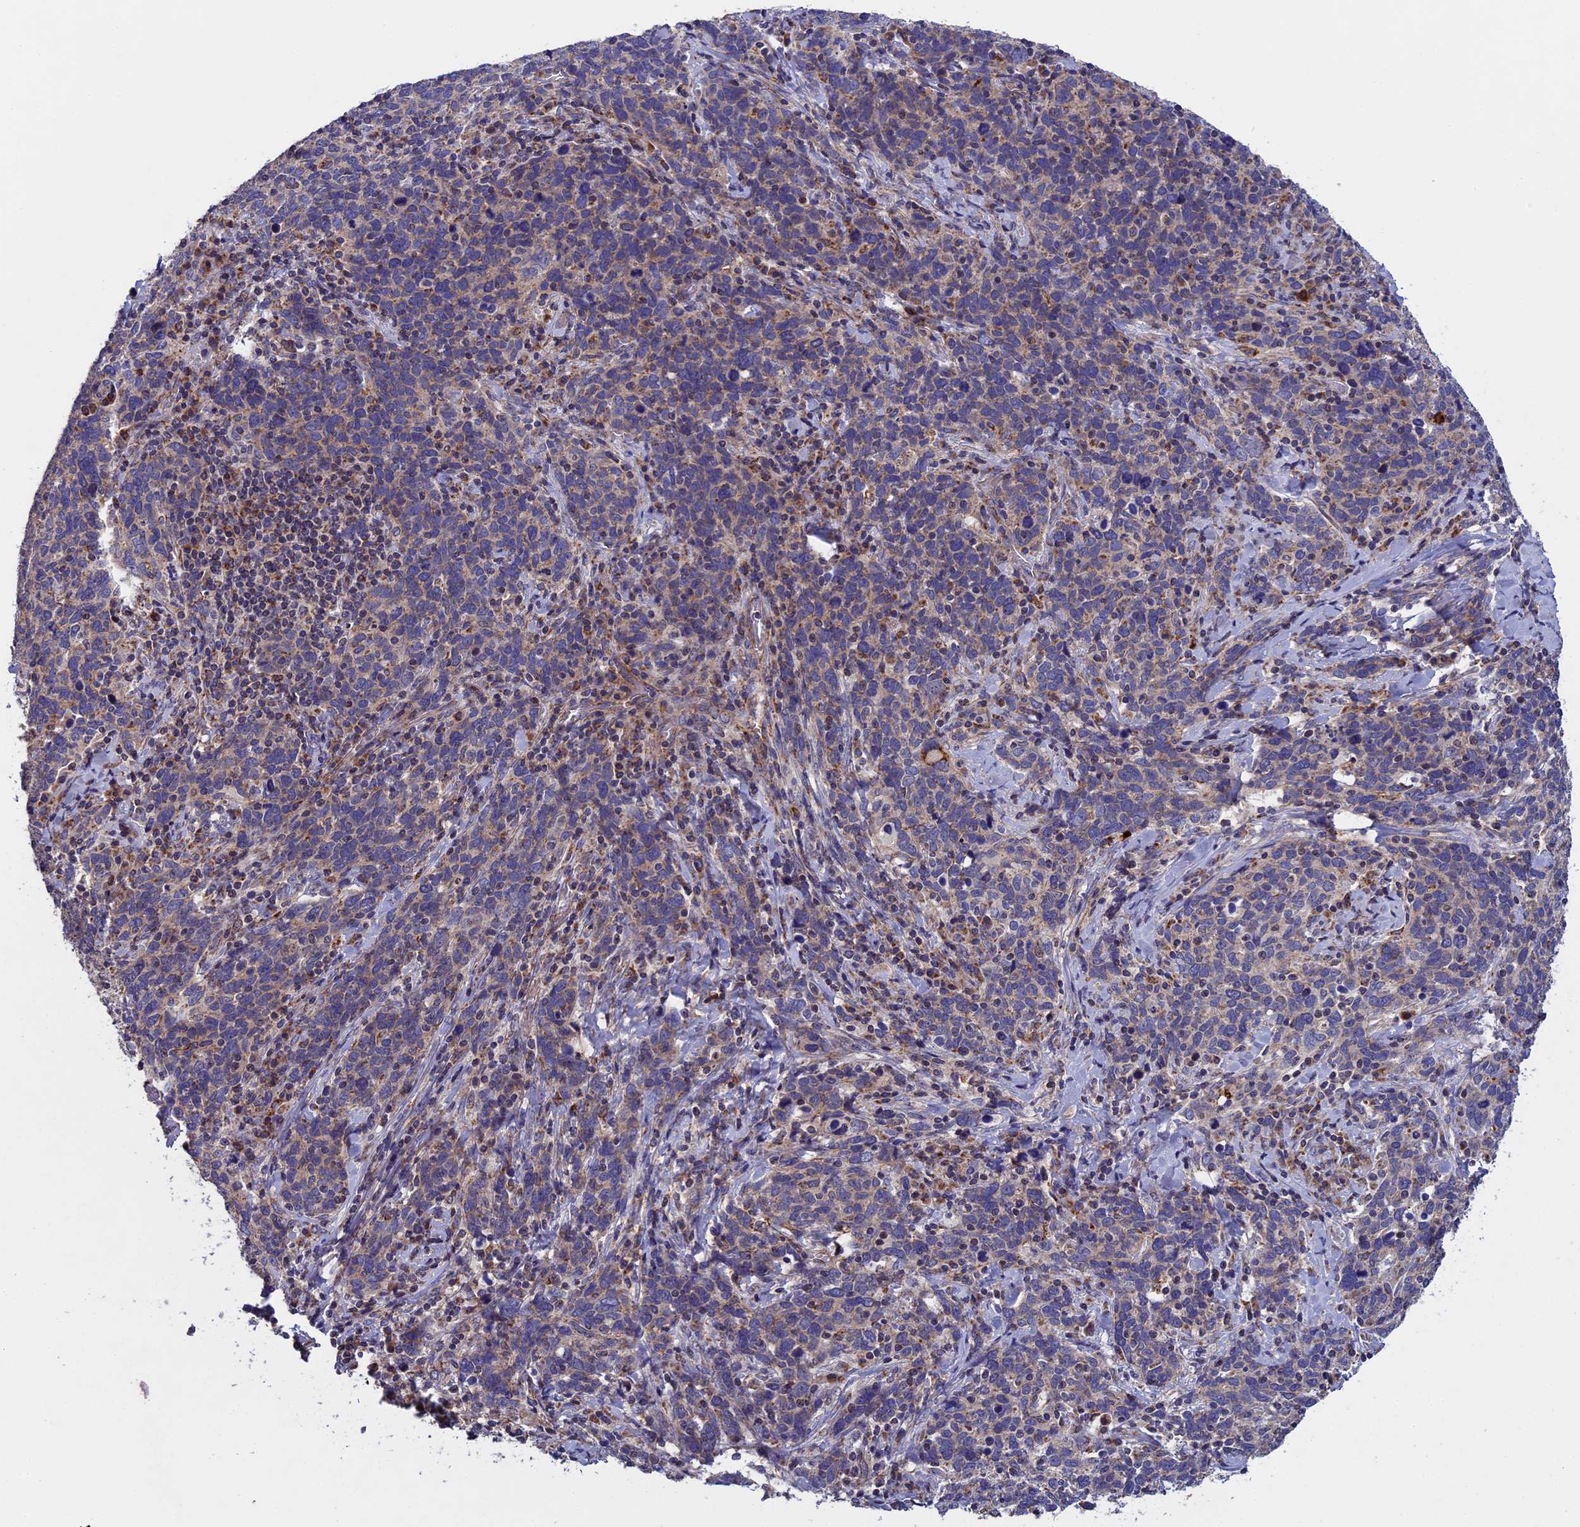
{"staining": {"intensity": "negative", "quantity": "none", "location": "none"}, "tissue": "cervical cancer", "cell_type": "Tumor cells", "image_type": "cancer", "snomed": [{"axis": "morphology", "description": "Squamous cell carcinoma, NOS"}, {"axis": "topography", "description": "Cervix"}], "caption": "DAB immunohistochemical staining of cervical cancer (squamous cell carcinoma) reveals no significant expression in tumor cells.", "gene": "RNF17", "patient": {"sex": "female", "age": 41}}